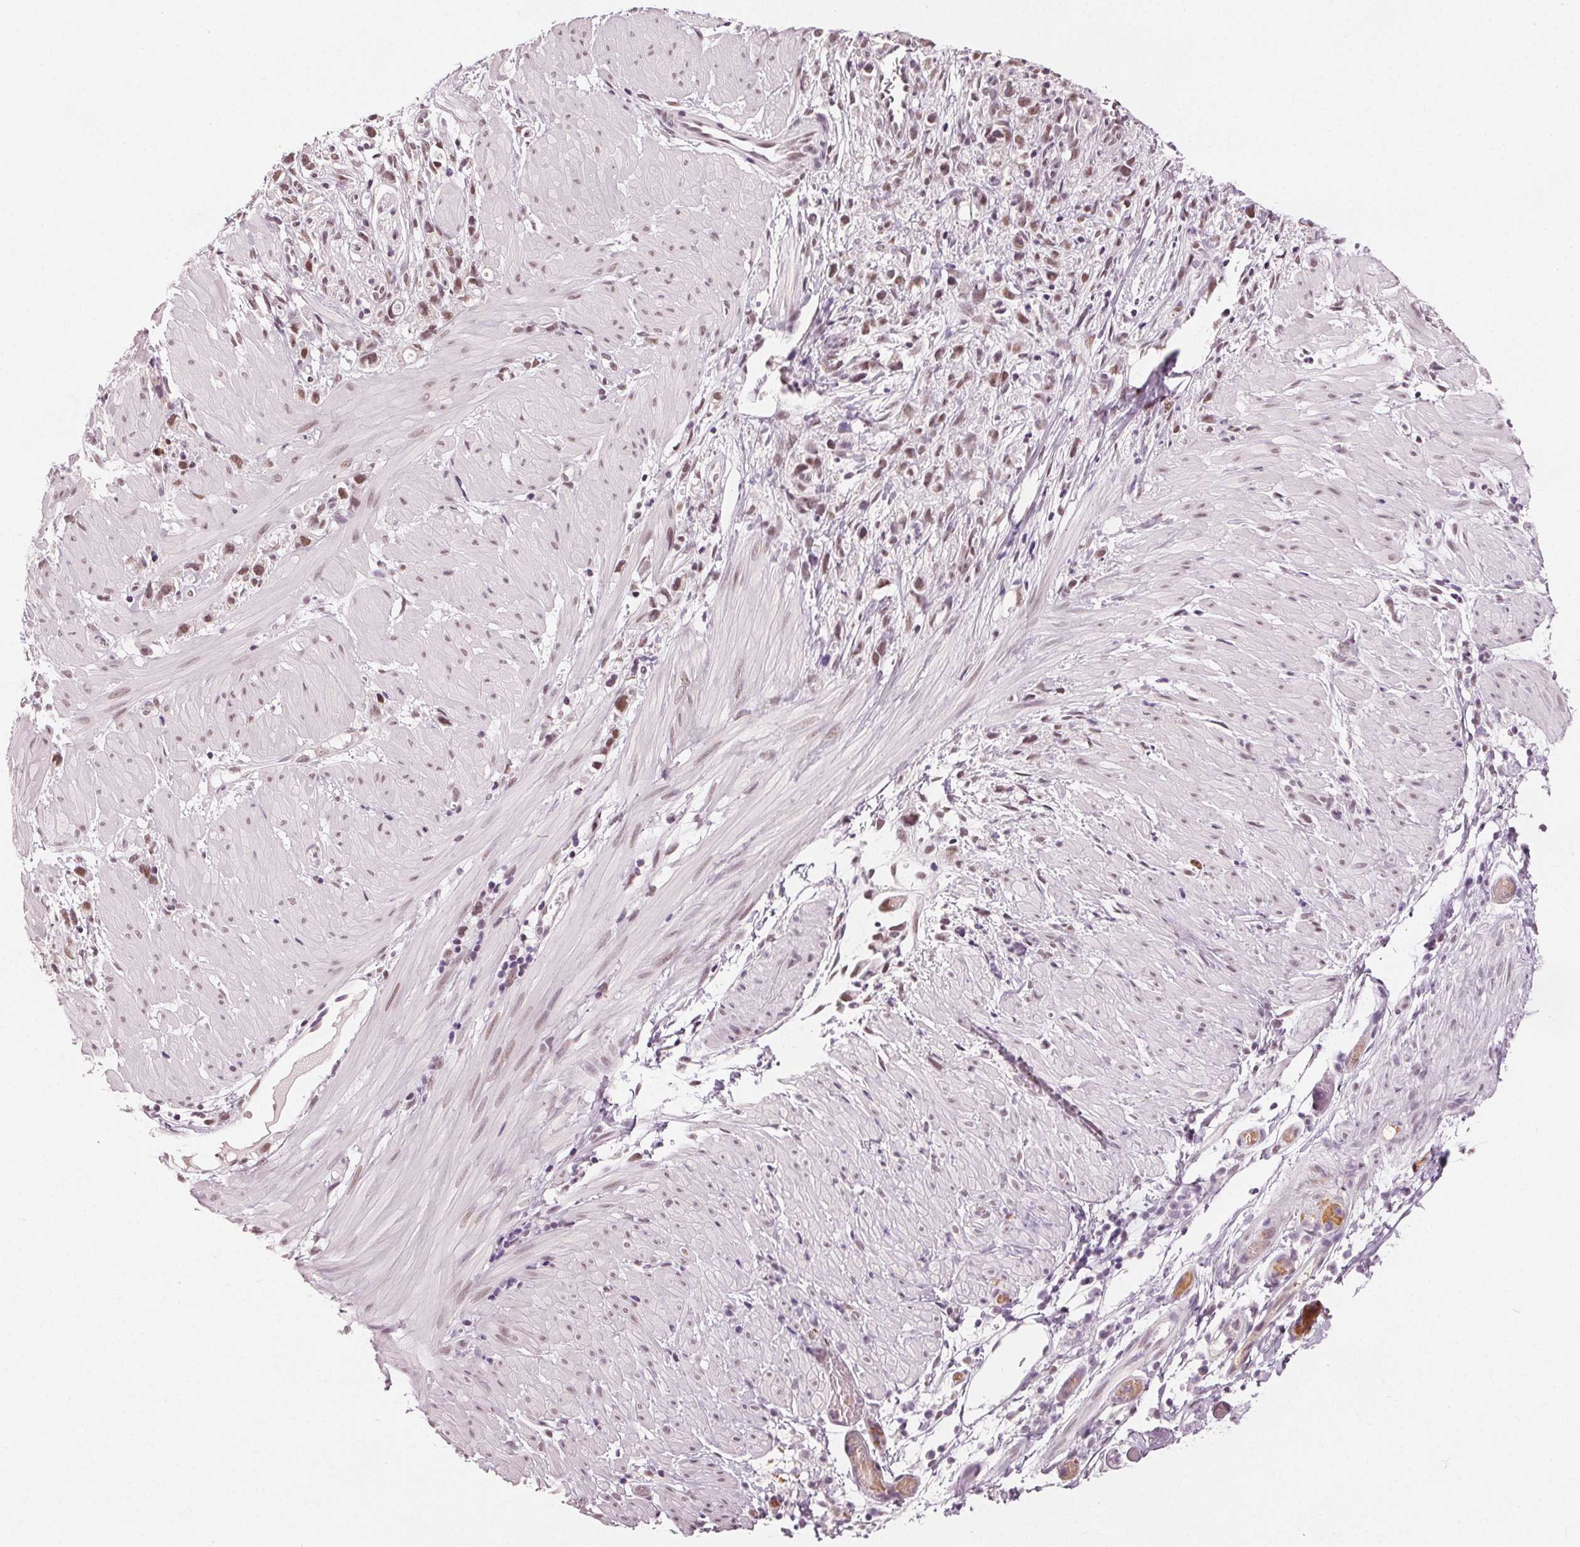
{"staining": {"intensity": "moderate", "quantity": ">75%", "location": "nuclear"}, "tissue": "stomach cancer", "cell_type": "Tumor cells", "image_type": "cancer", "snomed": [{"axis": "morphology", "description": "Adenocarcinoma, NOS"}, {"axis": "topography", "description": "Stomach"}], "caption": "A high-resolution histopathology image shows IHC staining of stomach adenocarcinoma, which exhibits moderate nuclear expression in approximately >75% of tumor cells.", "gene": "IWS1", "patient": {"sex": "female", "age": 59}}